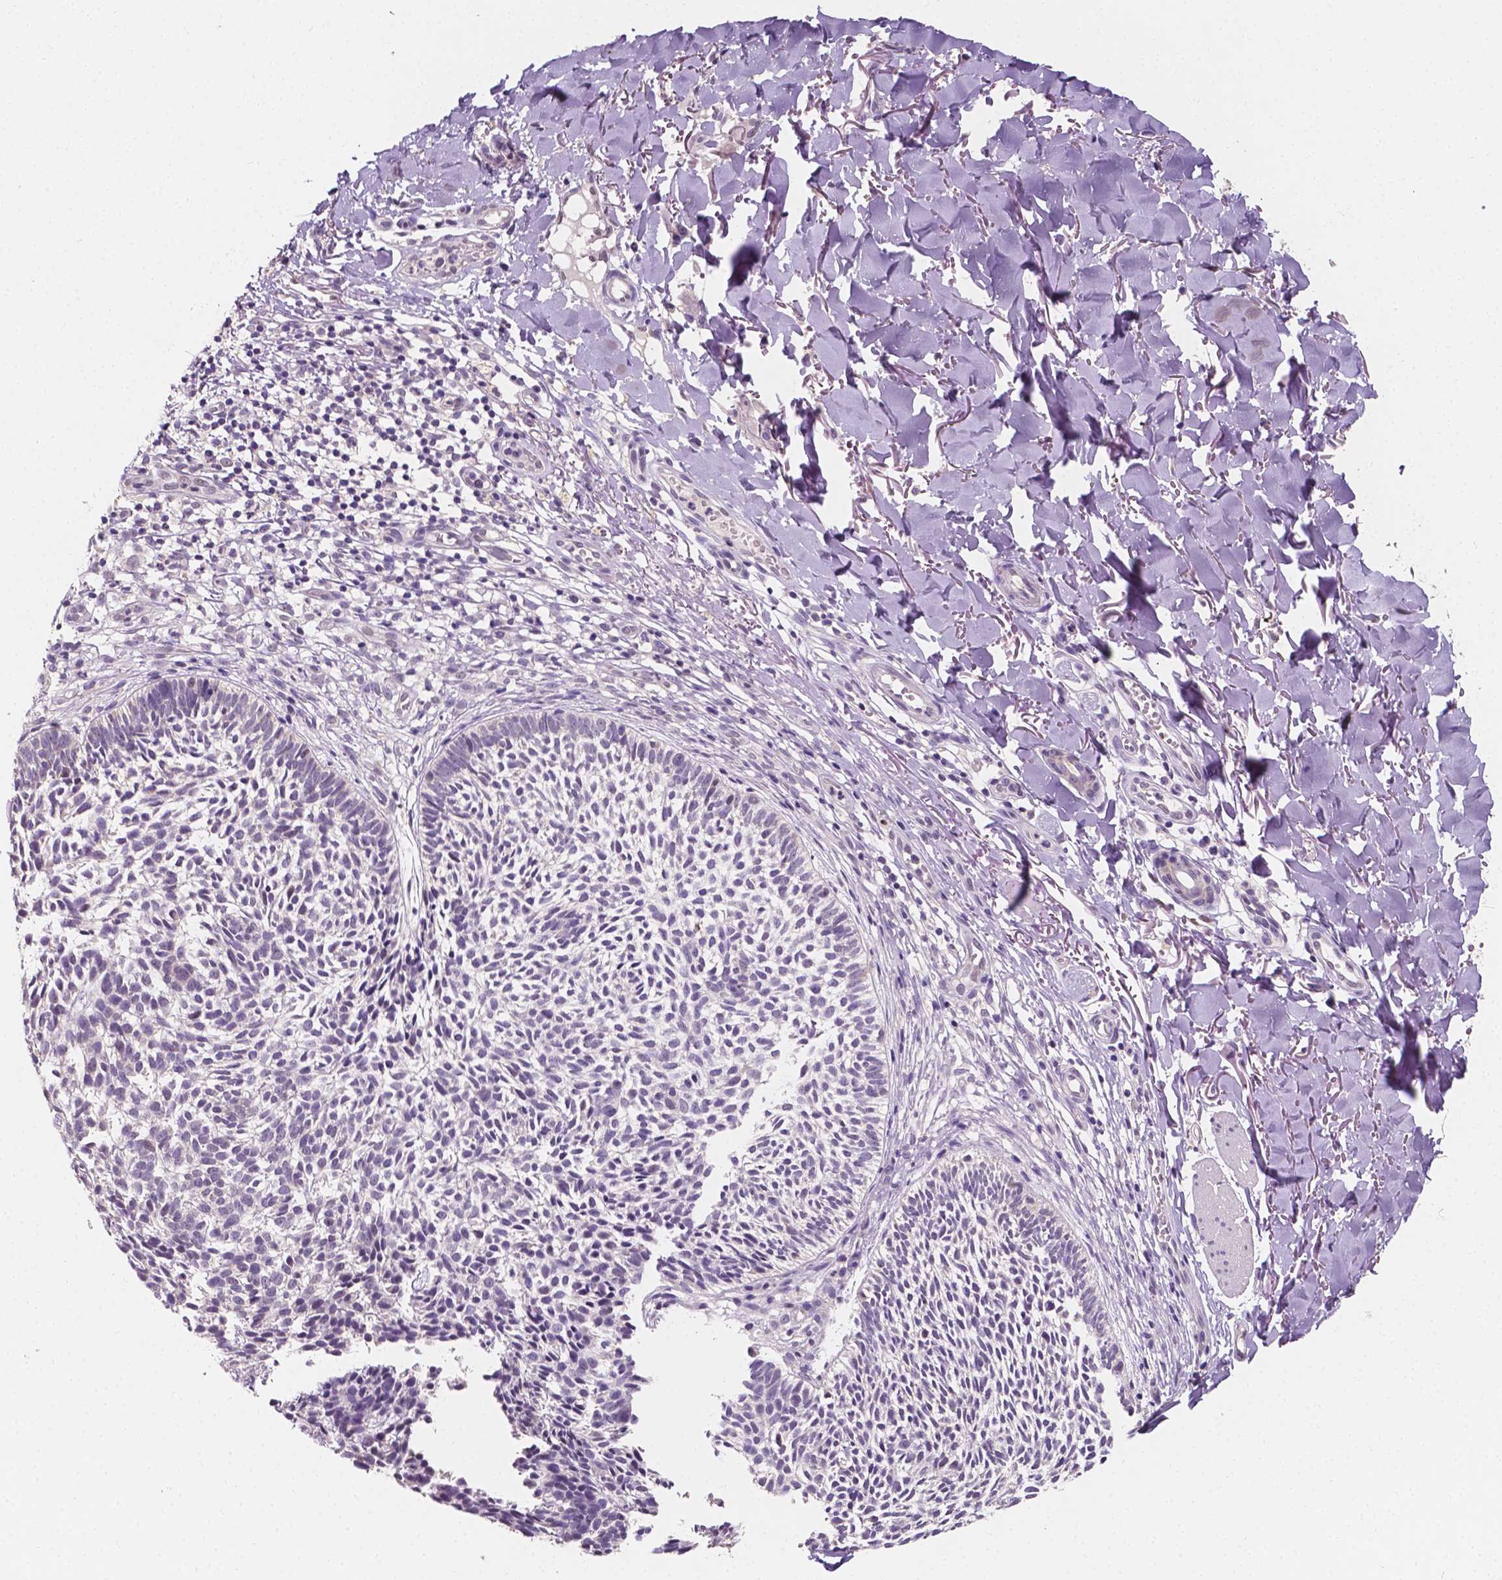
{"staining": {"intensity": "negative", "quantity": "none", "location": "none"}, "tissue": "skin cancer", "cell_type": "Tumor cells", "image_type": "cancer", "snomed": [{"axis": "morphology", "description": "Basal cell carcinoma"}, {"axis": "topography", "description": "Skin"}], "caption": "Tumor cells are negative for brown protein staining in skin cancer.", "gene": "TAL1", "patient": {"sex": "male", "age": 78}}